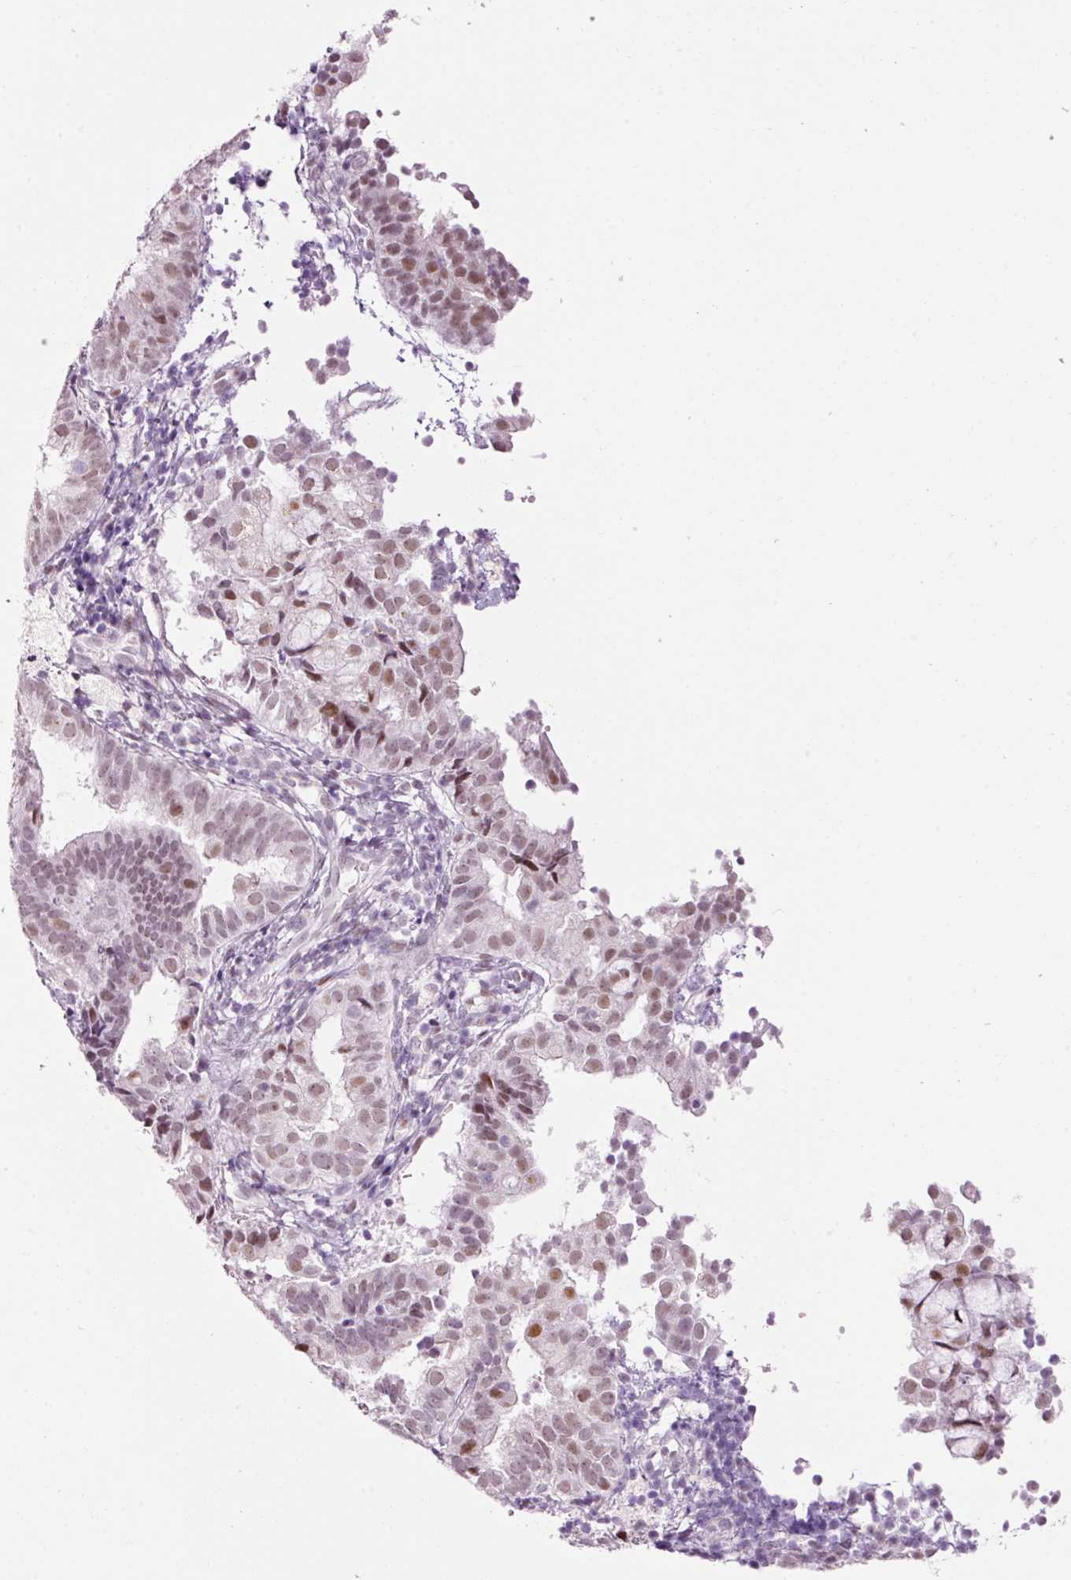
{"staining": {"intensity": "moderate", "quantity": ">75%", "location": "nuclear"}, "tissue": "endometrial cancer", "cell_type": "Tumor cells", "image_type": "cancer", "snomed": [{"axis": "morphology", "description": "Adenocarcinoma, NOS"}, {"axis": "topography", "description": "Endometrium"}], "caption": "Endometrial adenocarcinoma tissue shows moderate nuclear staining in about >75% of tumor cells", "gene": "ANKRD20A1", "patient": {"sex": "female", "age": 80}}